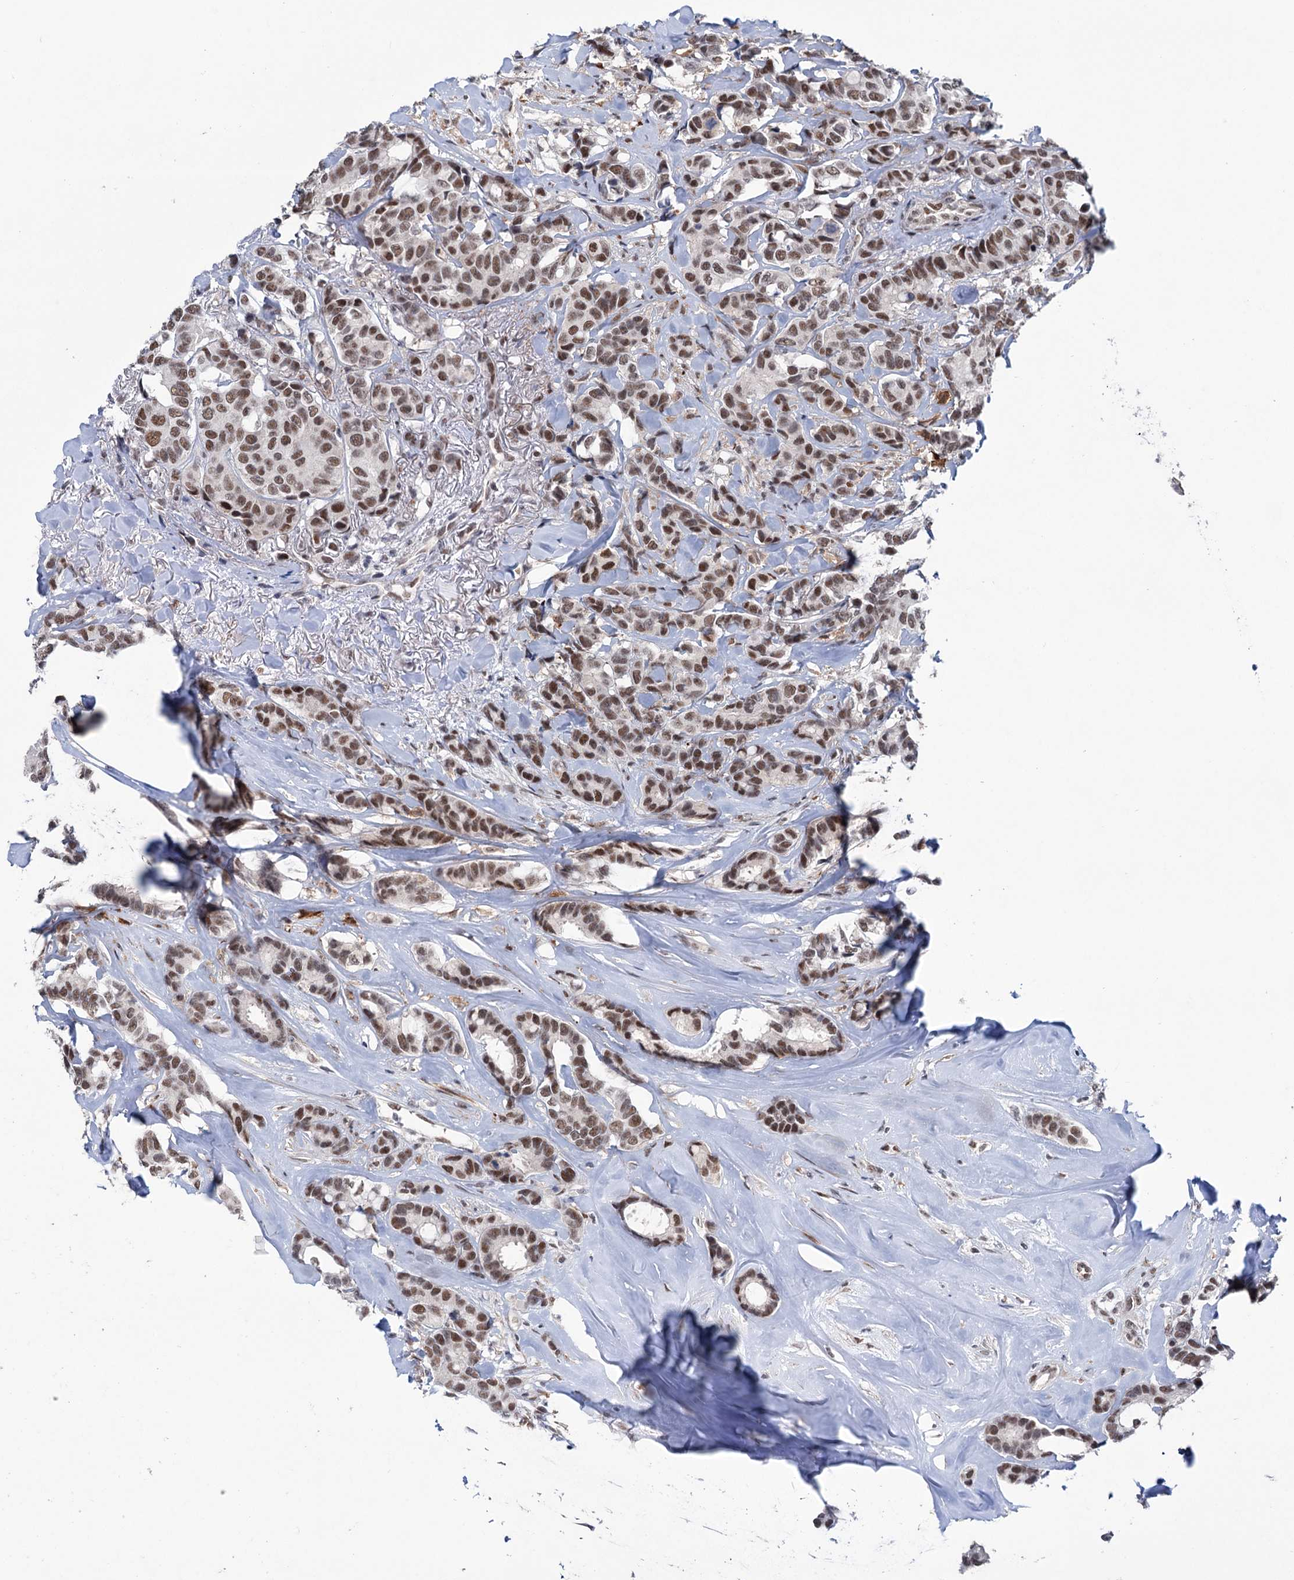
{"staining": {"intensity": "moderate", "quantity": ">75%", "location": "nuclear"}, "tissue": "breast cancer", "cell_type": "Tumor cells", "image_type": "cancer", "snomed": [{"axis": "morphology", "description": "Duct carcinoma"}, {"axis": "topography", "description": "Breast"}], "caption": "The histopathology image demonstrates immunohistochemical staining of breast intraductal carcinoma. There is moderate nuclear staining is appreciated in approximately >75% of tumor cells.", "gene": "FAM53A", "patient": {"sex": "female", "age": 87}}